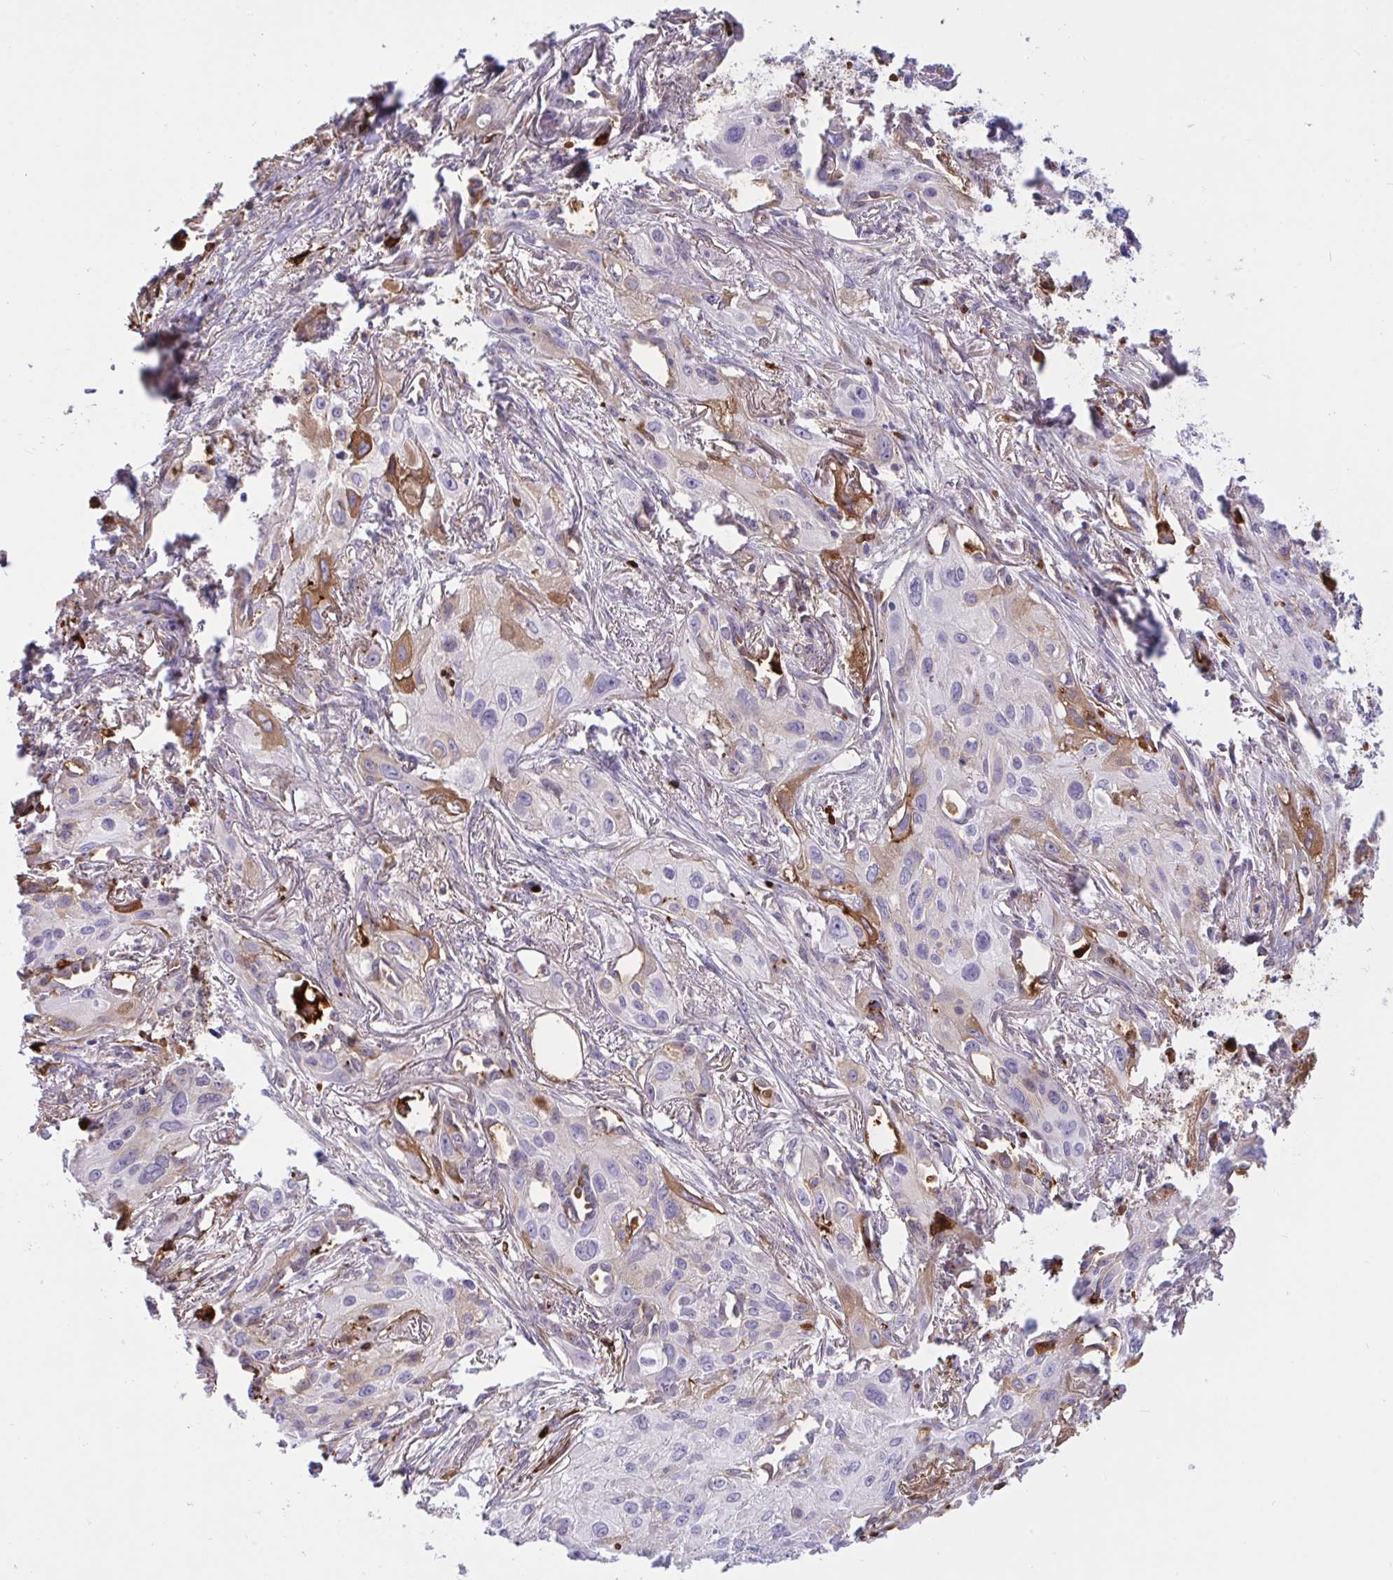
{"staining": {"intensity": "moderate", "quantity": "<25%", "location": "cytoplasmic/membranous"}, "tissue": "lung cancer", "cell_type": "Tumor cells", "image_type": "cancer", "snomed": [{"axis": "morphology", "description": "Squamous cell carcinoma, NOS"}, {"axis": "topography", "description": "Lung"}], "caption": "A low amount of moderate cytoplasmic/membranous staining is appreciated in approximately <25% of tumor cells in lung cancer tissue. (DAB = brown stain, brightfield microscopy at high magnification).", "gene": "F2", "patient": {"sex": "male", "age": 71}}